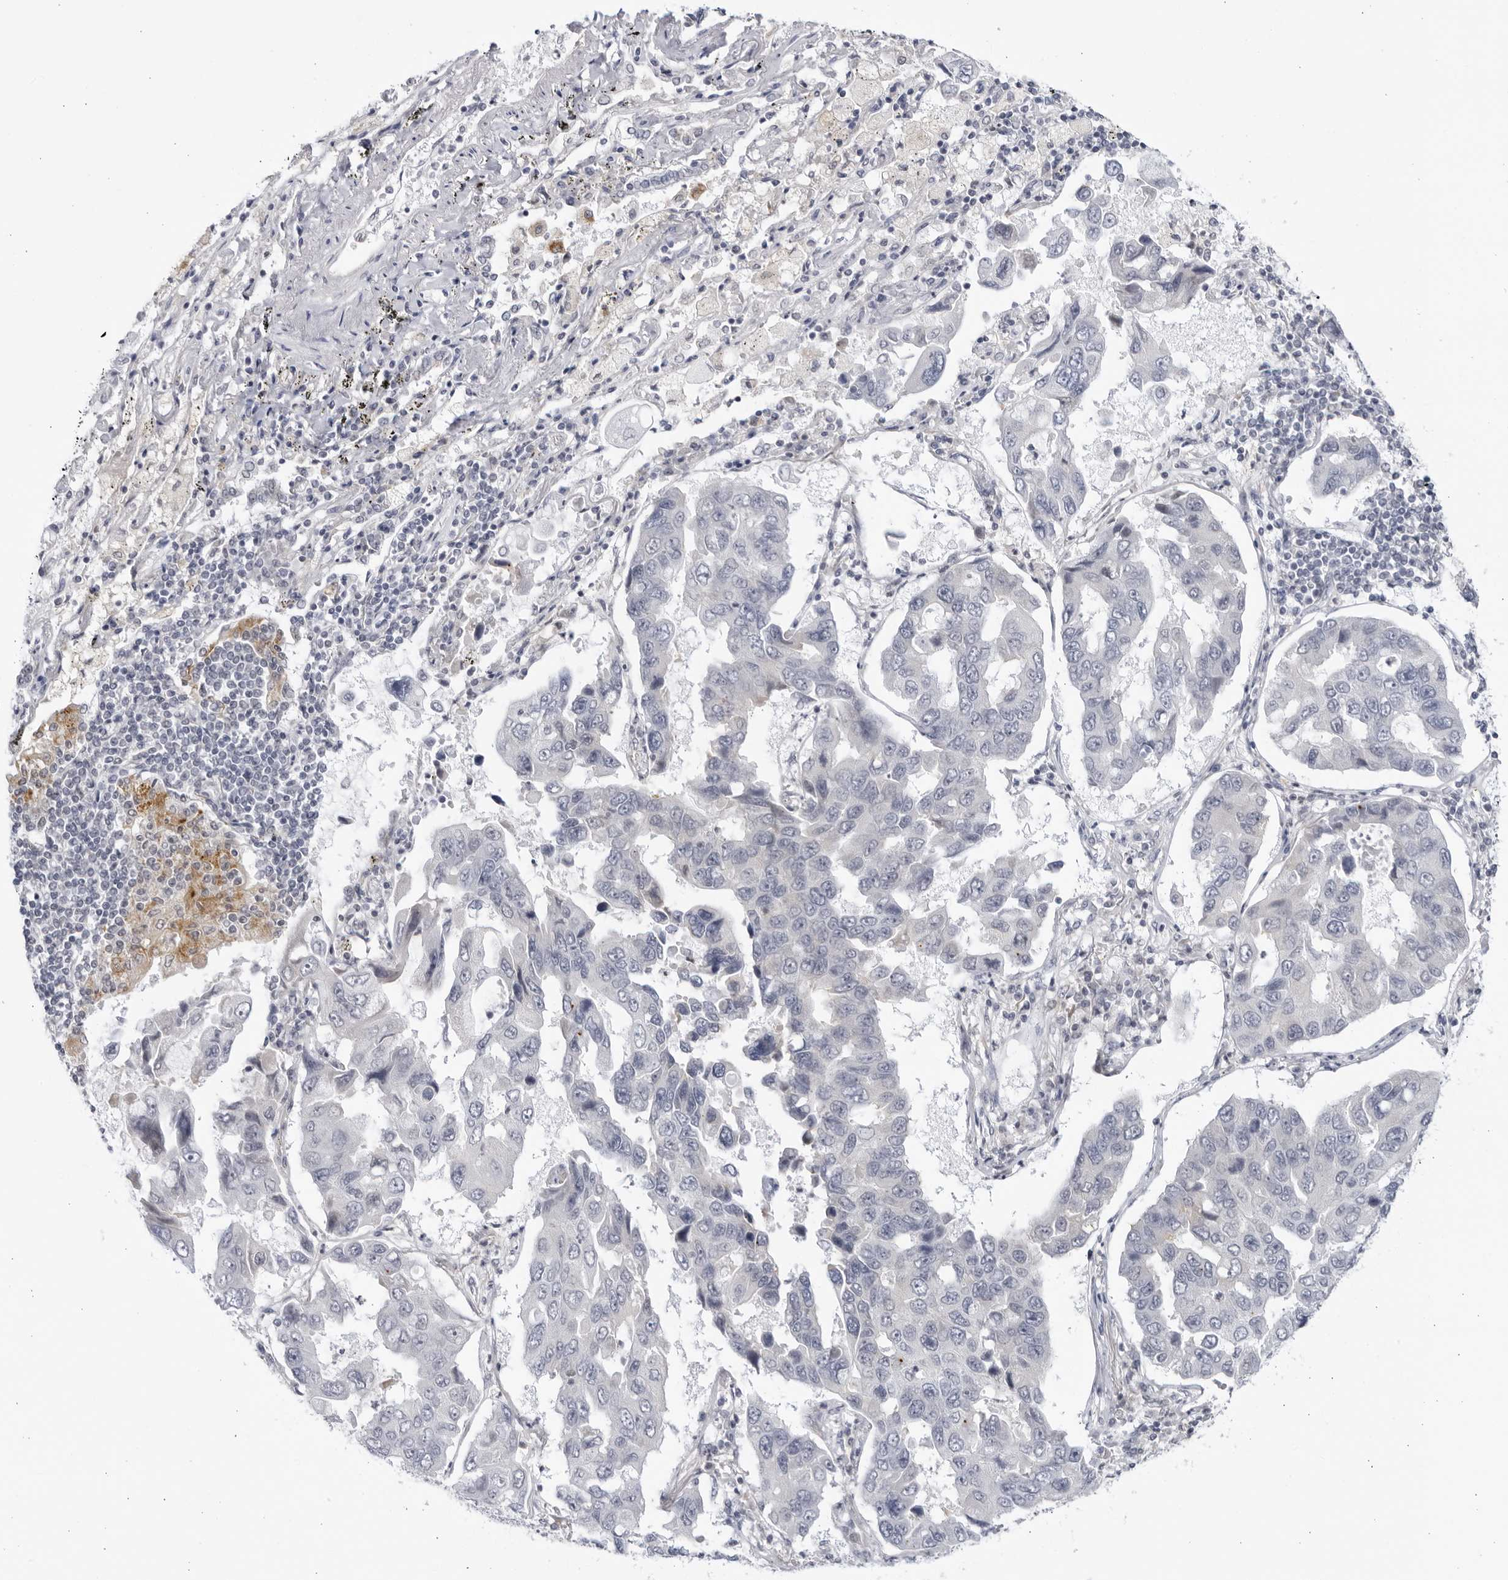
{"staining": {"intensity": "negative", "quantity": "none", "location": "none"}, "tissue": "lung cancer", "cell_type": "Tumor cells", "image_type": "cancer", "snomed": [{"axis": "morphology", "description": "Adenocarcinoma, NOS"}, {"axis": "topography", "description": "Lung"}], "caption": "IHC of lung cancer (adenocarcinoma) reveals no expression in tumor cells.", "gene": "CNBD1", "patient": {"sex": "male", "age": 64}}